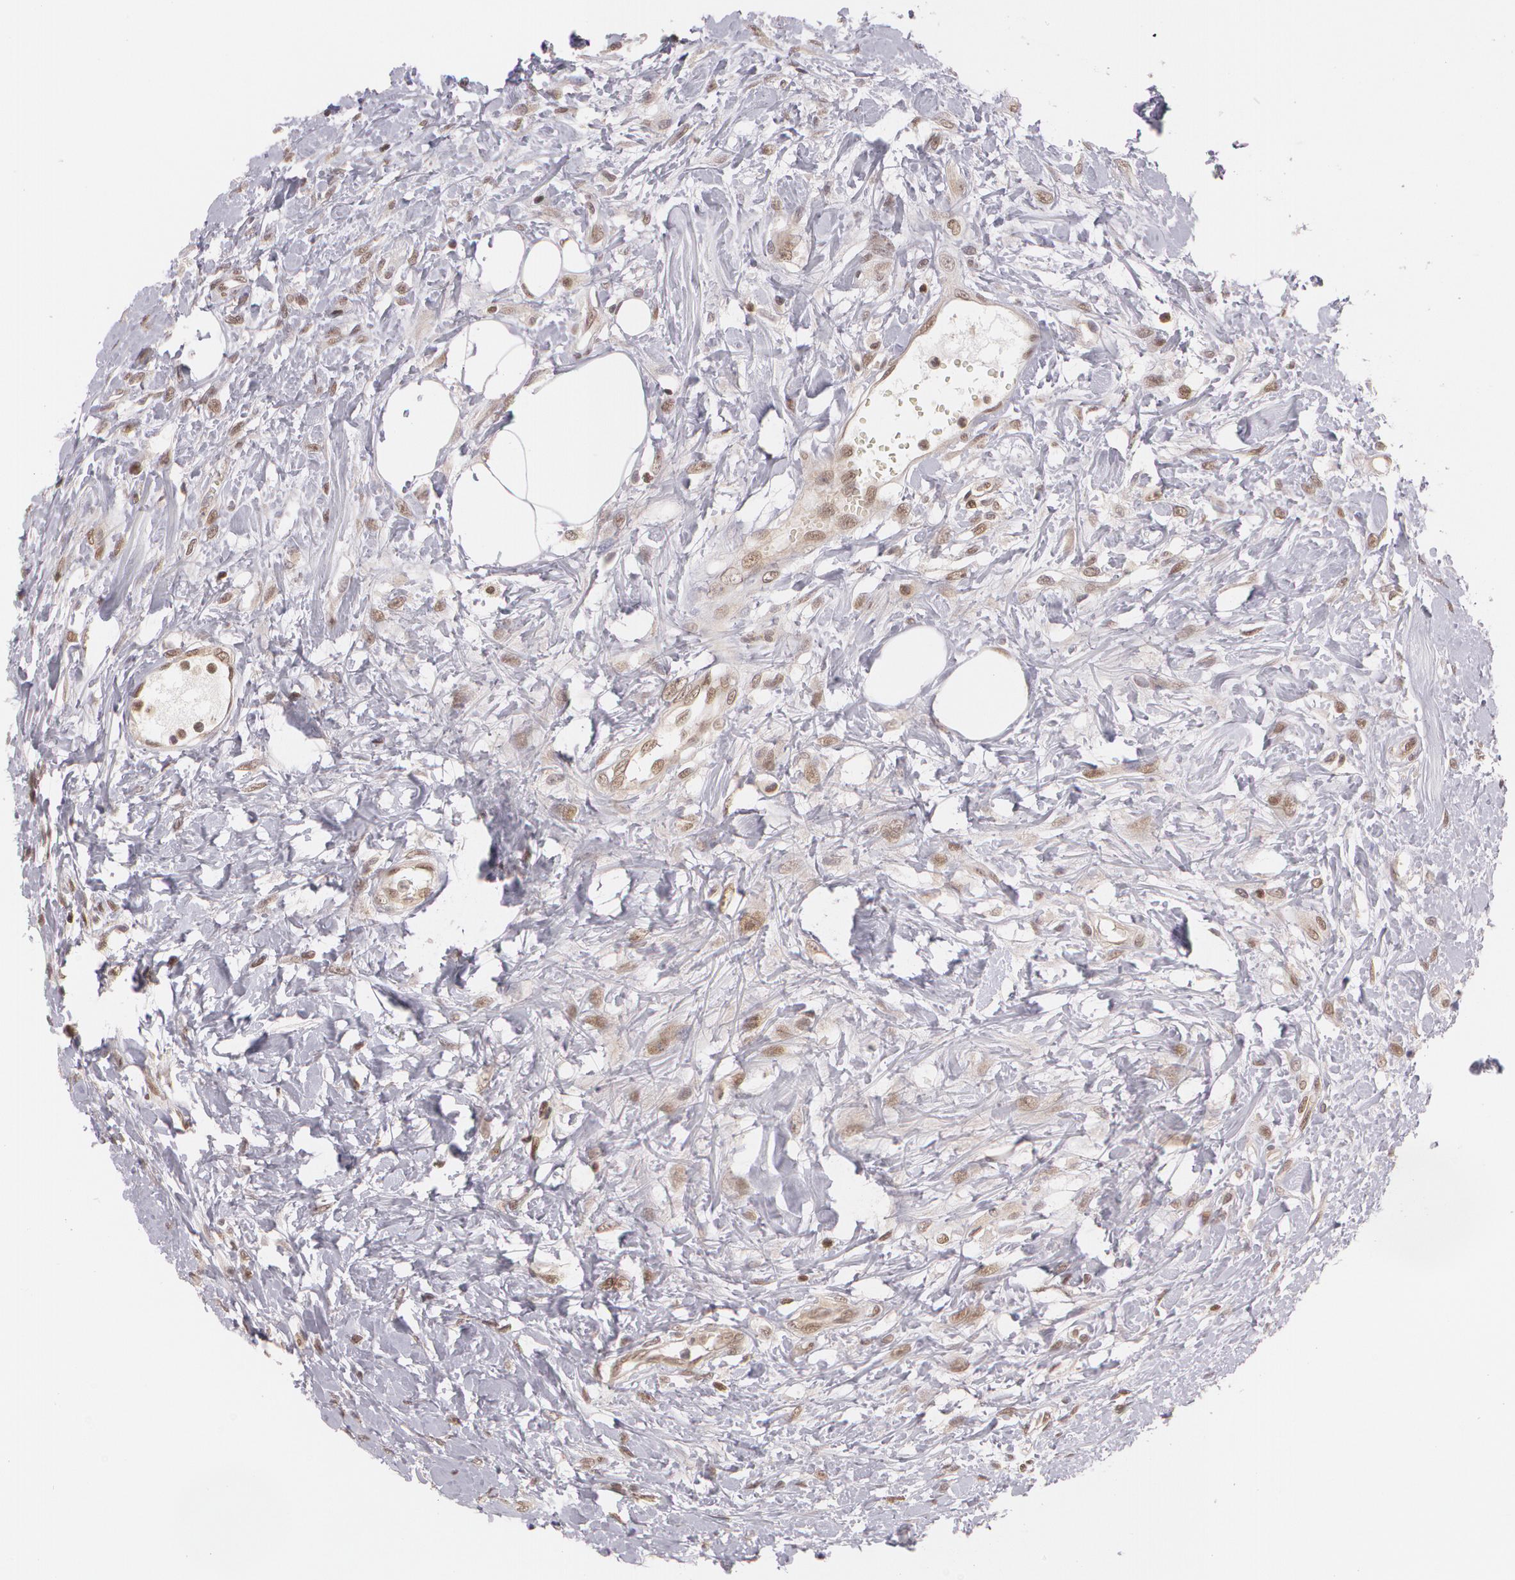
{"staining": {"intensity": "moderate", "quantity": "25%-75%", "location": "cytoplasmic/membranous,nuclear"}, "tissue": "urothelial cancer", "cell_type": "Tumor cells", "image_type": "cancer", "snomed": [{"axis": "morphology", "description": "Urothelial carcinoma, High grade"}, {"axis": "topography", "description": "Urinary bladder"}], "caption": "This micrograph shows immunohistochemistry staining of human urothelial cancer, with medium moderate cytoplasmic/membranous and nuclear expression in about 25%-75% of tumor cells.", "gene": "CUL2", "patient": {"sex": "male", "age": 56}}